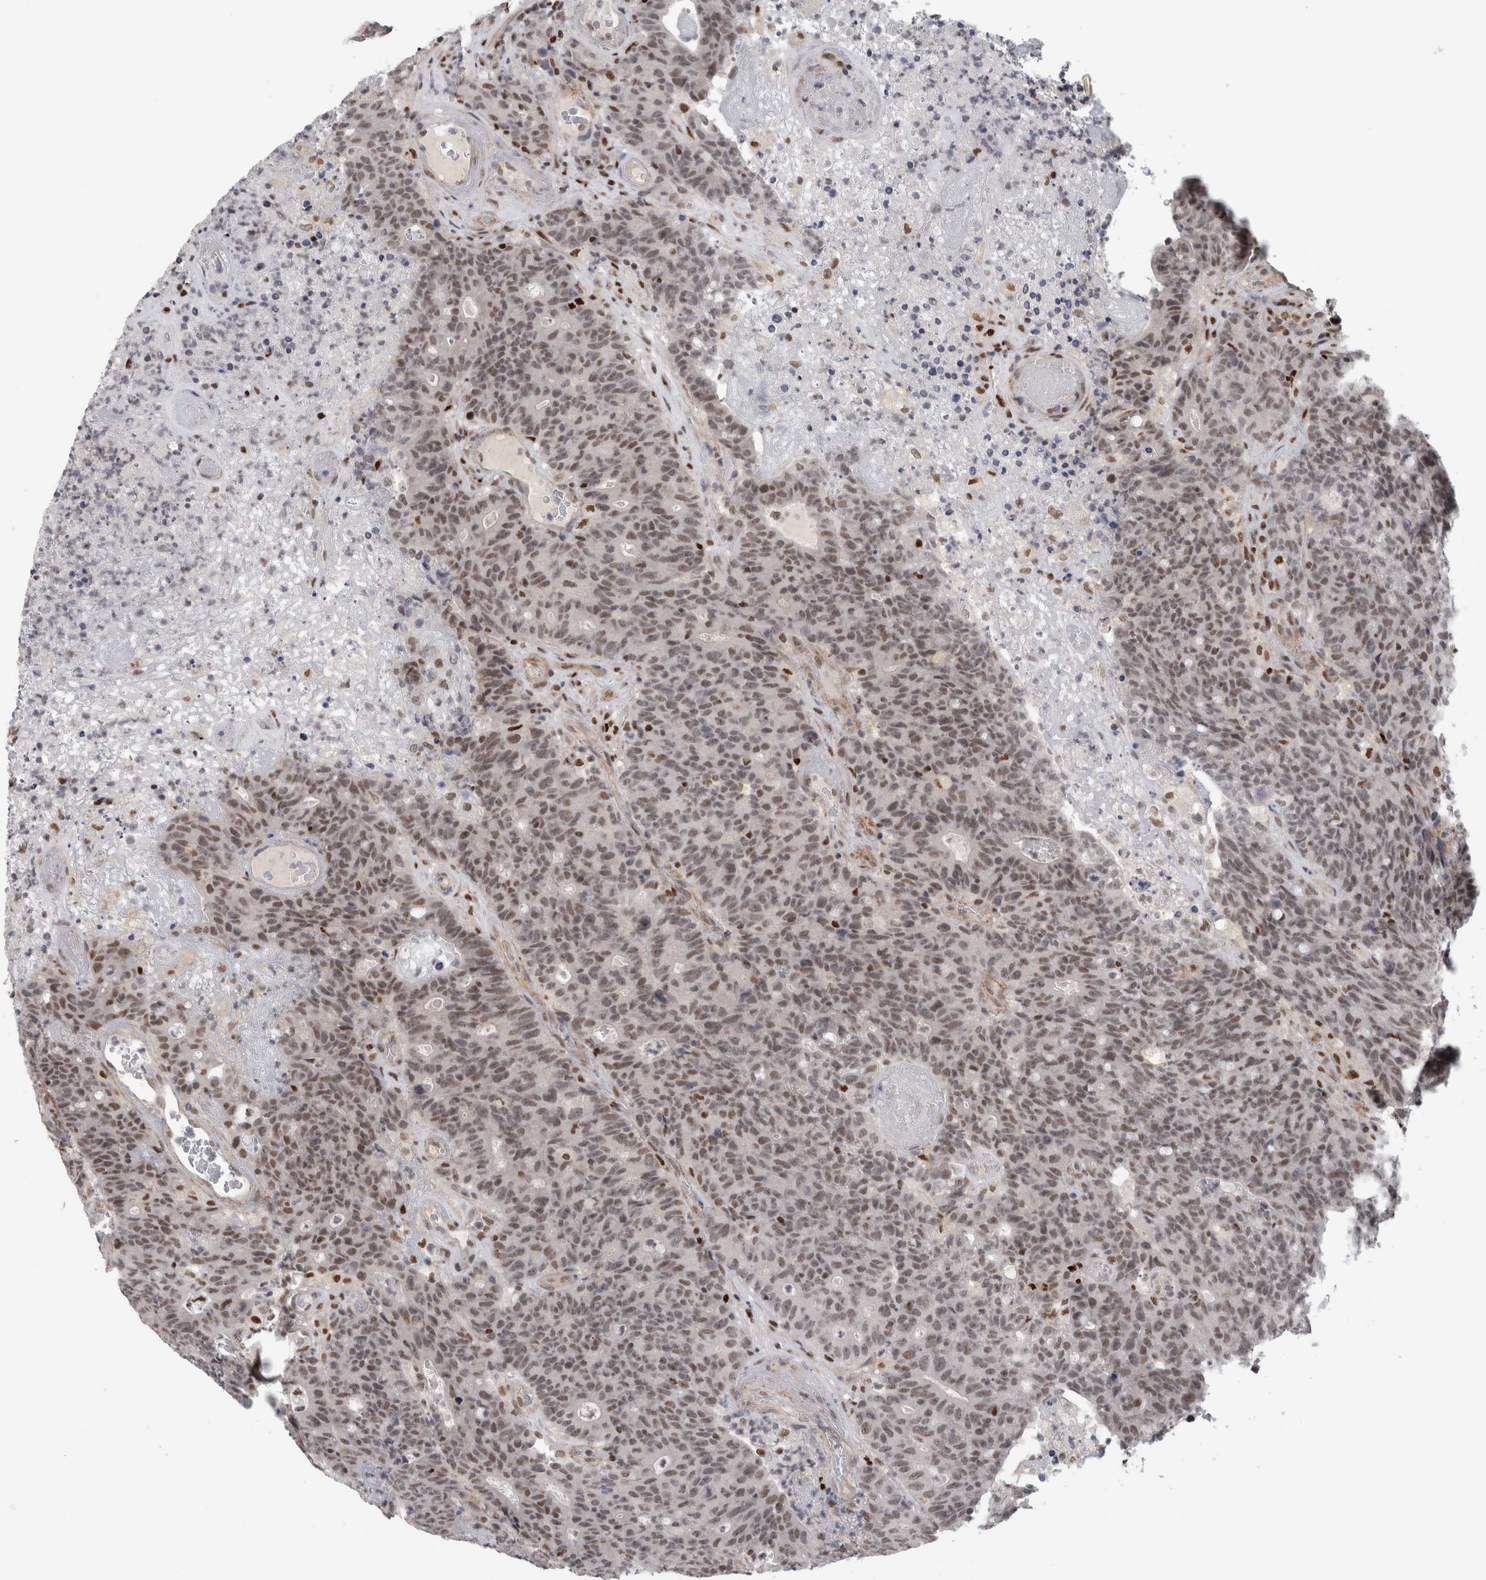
{"staining": {"intensity": "weak", "quantity": "25%-75%", "location": "nuclear"}, "tissue": "colorectal cancer", "cell_type": "Tumor cells", "image_type": "cancer", "snomed": [{"axis": "morphology", "description": "Normal tissue, NOS"}, {"axis": "morphology", "description": "Adenocarcinoma, NOS"}, {"axis": "topography", "description": "Colon"}], "caption": "Protein analysis of adenocarcinoma (colorectal) tissue exhibits weak nuclear expression in approximately 25%-75% of tumor cells.", "gene": "SRARP", "patient": {"sex": "female", "age": 75}}